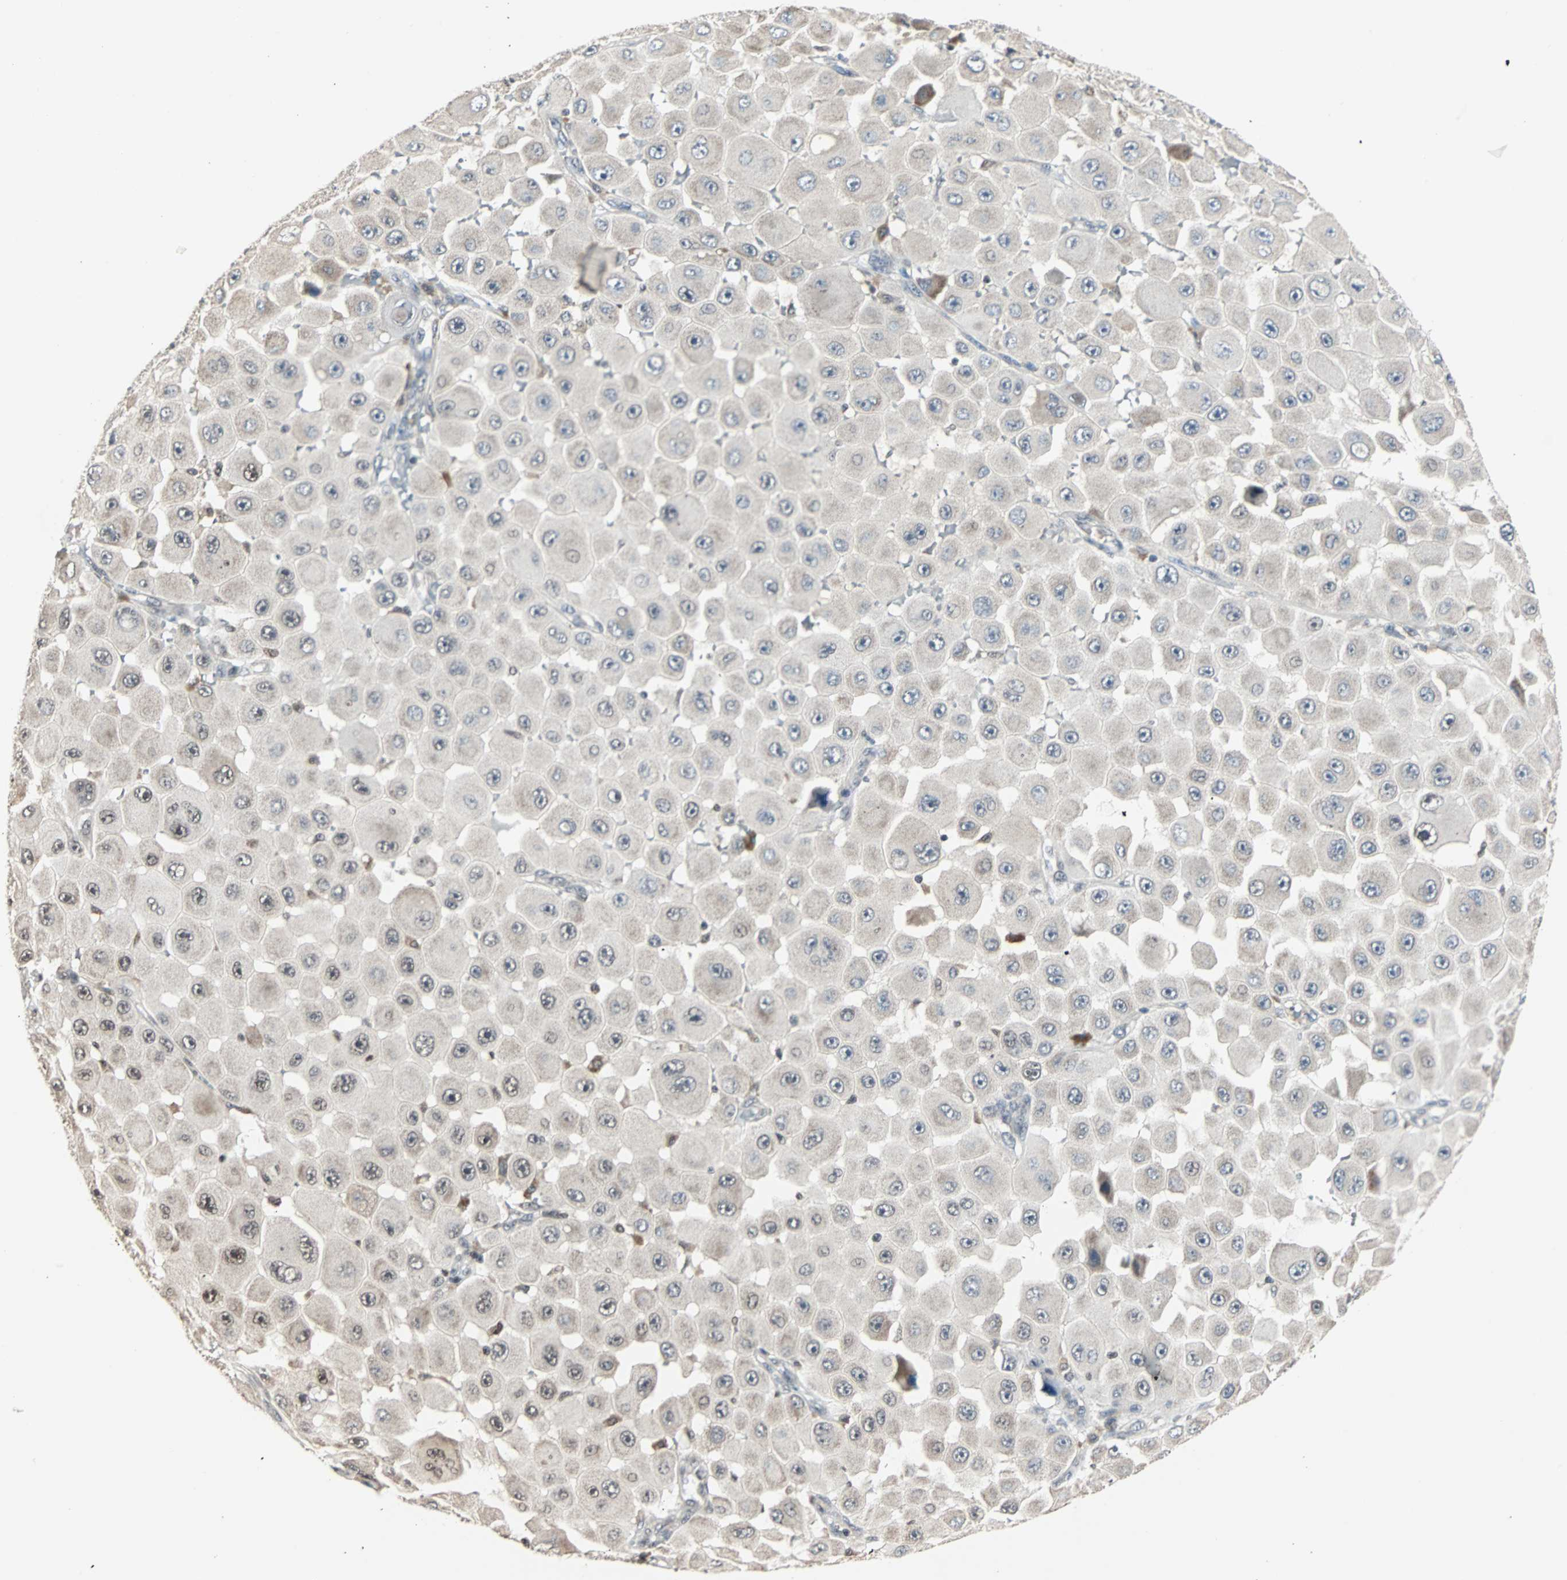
{"staining": {"intensity": "moderate", "quantity": "<25%", "location": "nuclear"}, "tissue": "melanoma", "cell_type": "Tumor cells", "image_type": "cancer", "snomed": [{"axis": "morphology", "description": "Malignant melanoma, NOS"}, {"axis": "topography", "description": "Skin"}], "caption": "Immunohistochemistry (IHC) of human melanoma reveals low levels of moderate nuclear expression in about <25% of tumor cells. (DAB IHC with brightfield microscopy, high magnification).", "gene": "TERF2IP", "patient": {"sex": "female", "age": 81}}